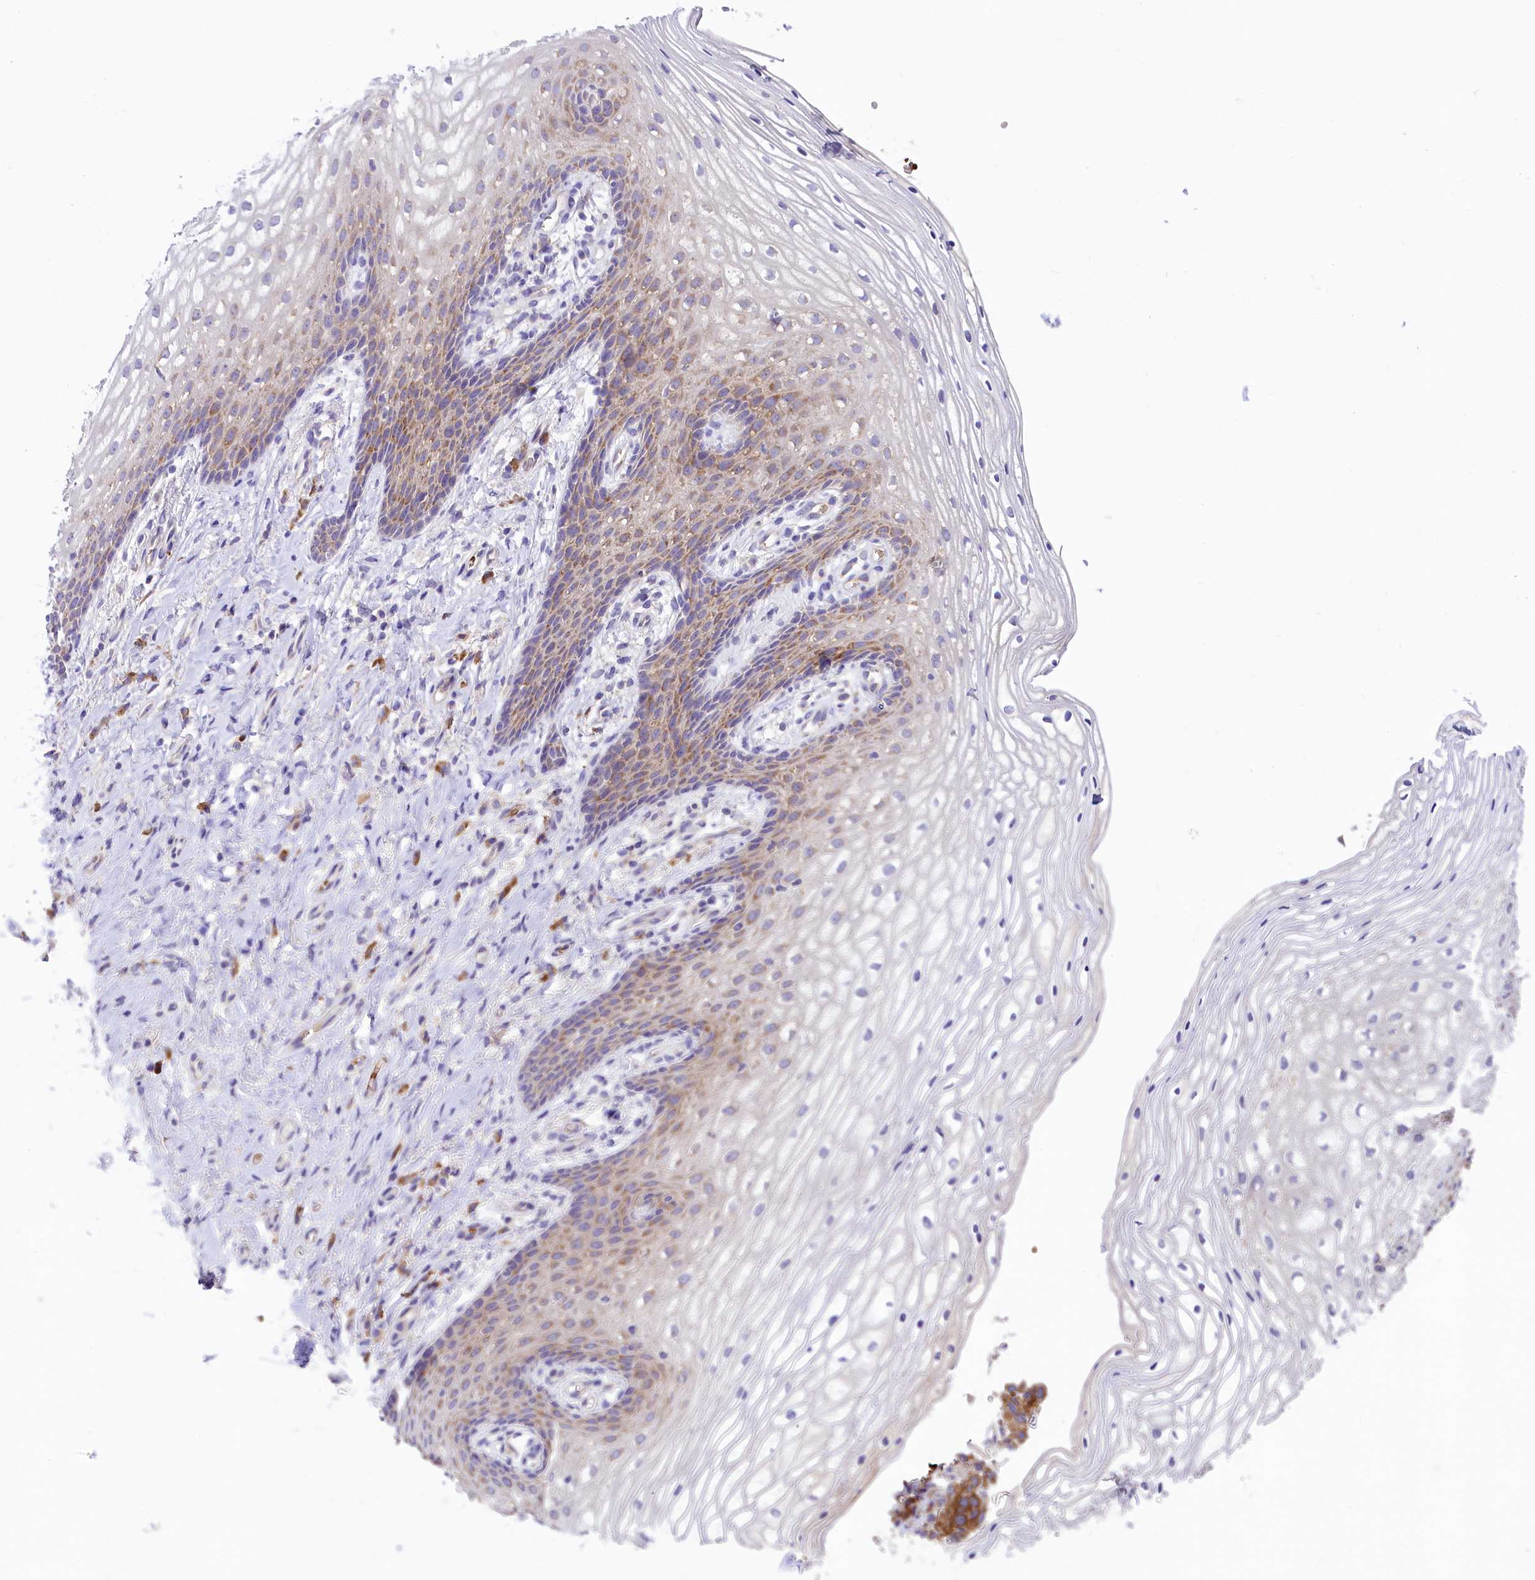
{"staining": {"intensity": "weak", "quantity": "25%-75%", "location": "cytoplasmic/membranous"}, "tissue": "vagina", "cell_type": "Squamous epithelial cells", "image_type": "normal", "snomed": [{"axis": "morphology", "description": "Normal tissue, NOS"}, {"axis": "topography", "description": "Vagina"}], "caption": "Vagina stained with a brown dye displays weak cytoplasmic/membranous positive staining in about 25%-75% of squamous epithelial cells.", "gene": "LARP4", "patient": {"sex": "female", "age": 60}}